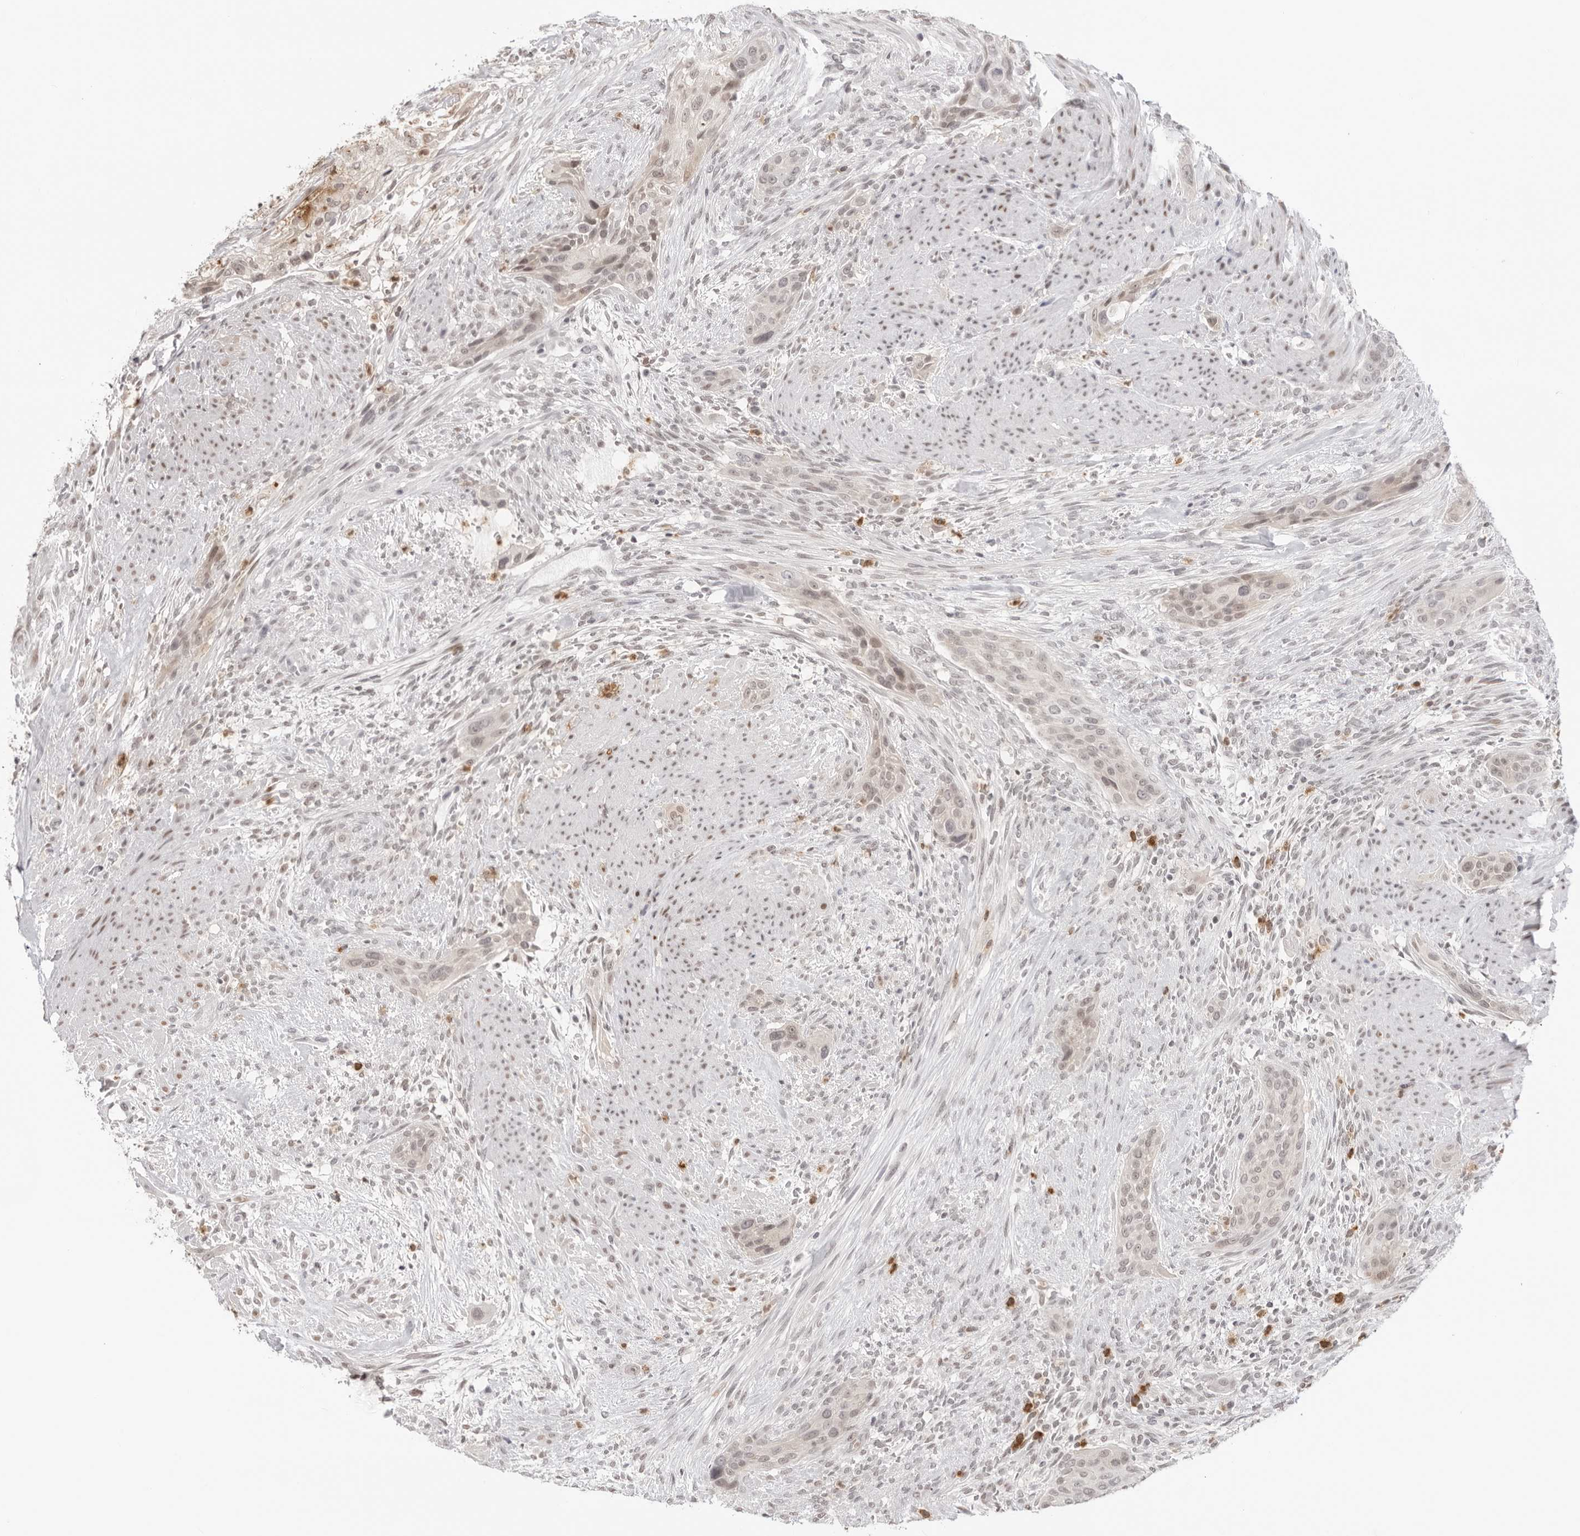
{"staining": {"intensity": "moderate", "quantity": "25%-75%", "location": "nuclear"}, "tissue": "urothelial cancer", "cell_type": "Tumor cells", "image_type": "cancer", "snomed": [{"axis": "morphology", "description": "Urothelial carcinoma, High grade"}, {"axis": "topography", "description": "Urinary bladder"}], "caption": "DAB (3,3'-diaminobenzidine) immunohistochemical staining of human urothelial cancer shows moderate nuclear protein staining in about 25%-75% of tumor cells.", "gene": "RNF146", "patient": {"sex": "male", "age": 35}}